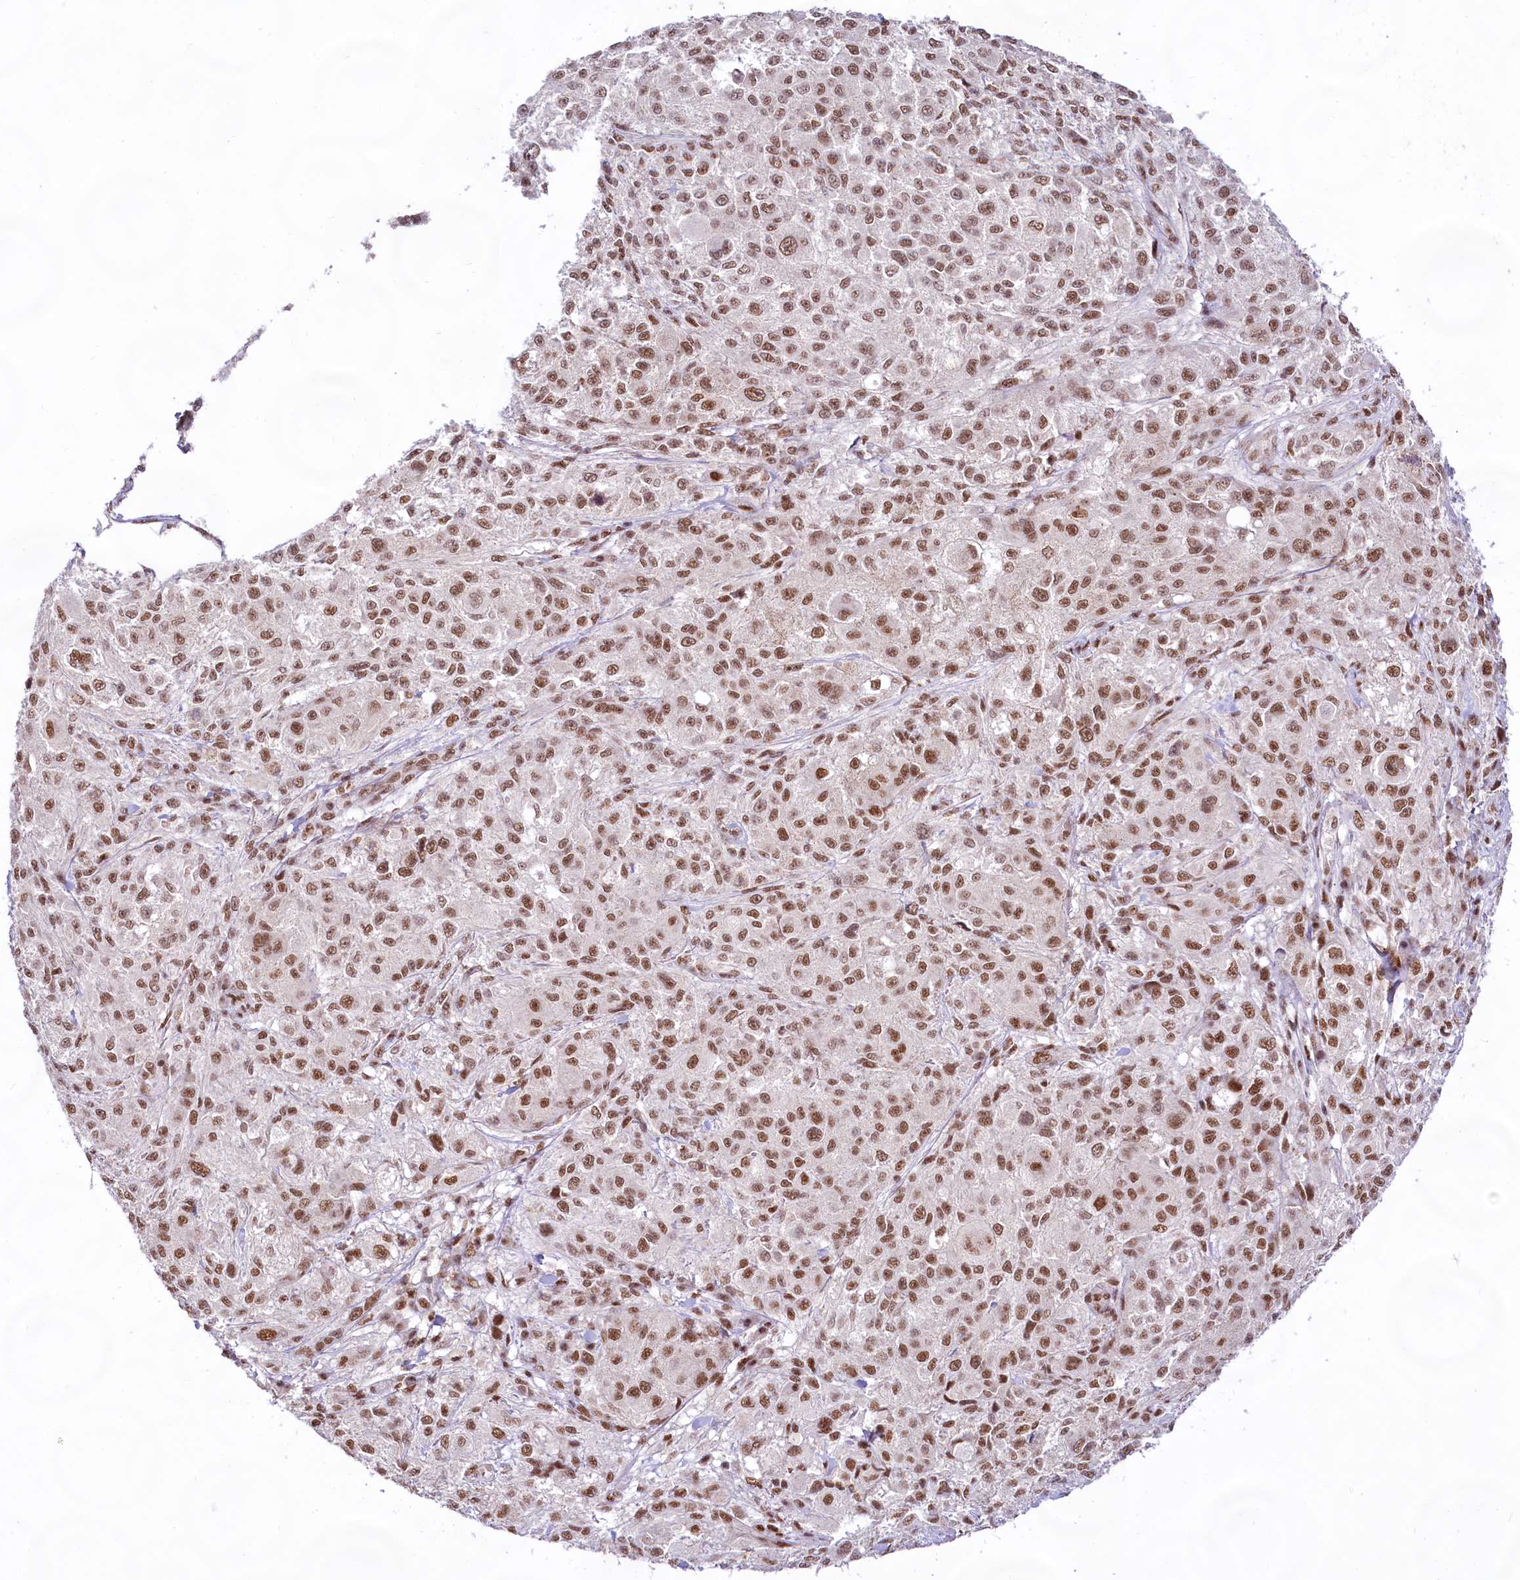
{"staining": {"intensity": "moderate", "quantity": ">75%", "location": "nuclear"}, "tissue": "melanoma", "cell_type": "Tumor cells", "image_type": "cancer", "snomed": [{"axis": "morphology", "description": "Necrosis, NOS"}, {"axis": "morphology", "description": "Malignant melanoma, NOS"}, {"axis": "topography", "description": "Skin"}], "caption": "Brown immunohistochemical staining in melanoma reveals moderate nuclear positivity in about >75% of tumor cells.", "gene": "HIRA", "patient": {"sex": "female", "age": 87}}